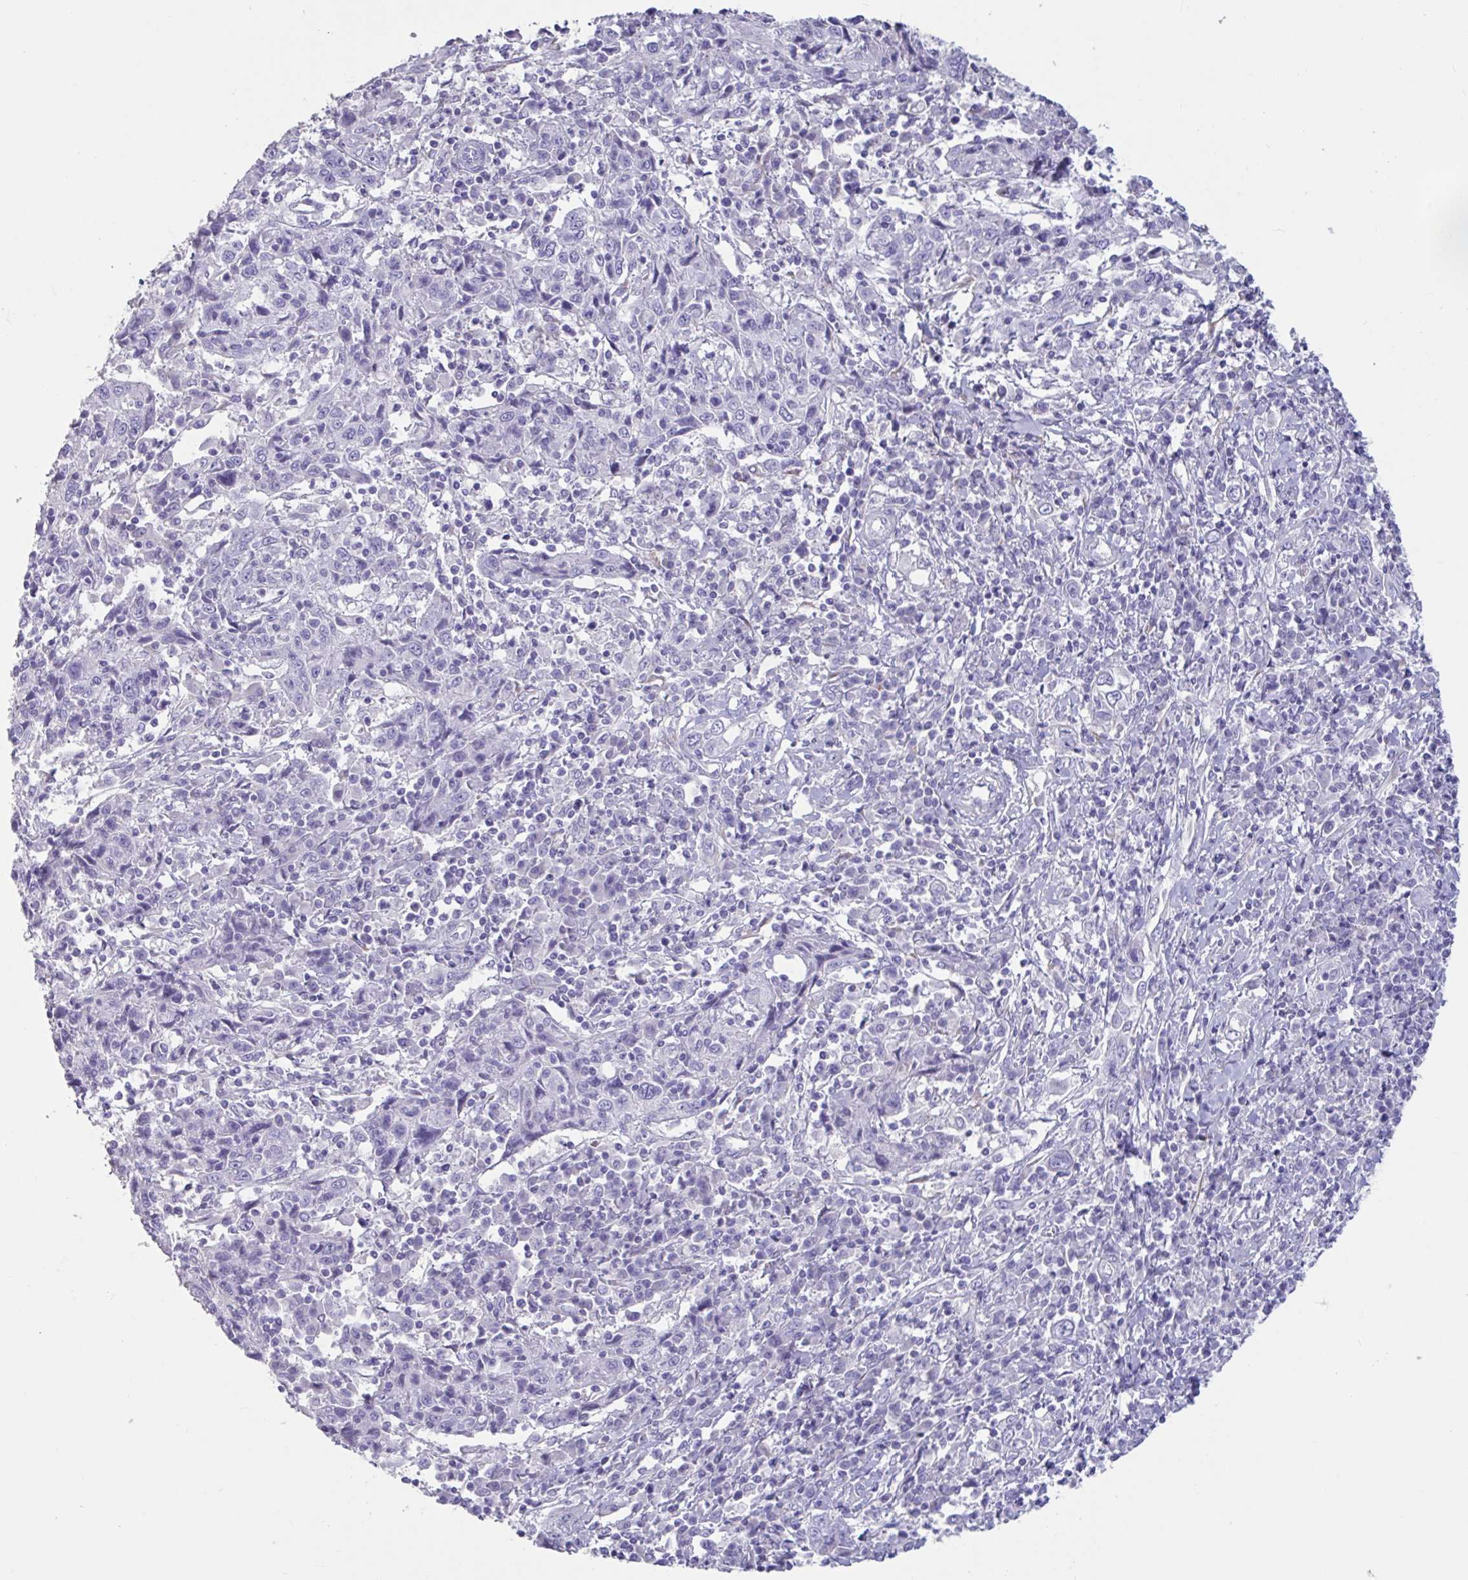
{"staining": {"intensity": "negative", "quantity": "none", "location": "none"}, "tissue": "cervical cancer", "cell_type": "Tumor cells", "image_type": "cancer", "snomed": [{"axis": "morphology", "description": "Squamous cell carcinoma, NOS"}, {"axis": "topography", "description": "Cervix"}], "caption": "Immunohistochemical staining of squamous cell carcinoma (cervical) exhibits no significant positivity in tumor cells. (DAB (3,3'-diaminobenzidine) immunohistochemistry (IHC), high magnification).", "gene": "TNNC1", "patient": {"sex": "female", "age": 46}}